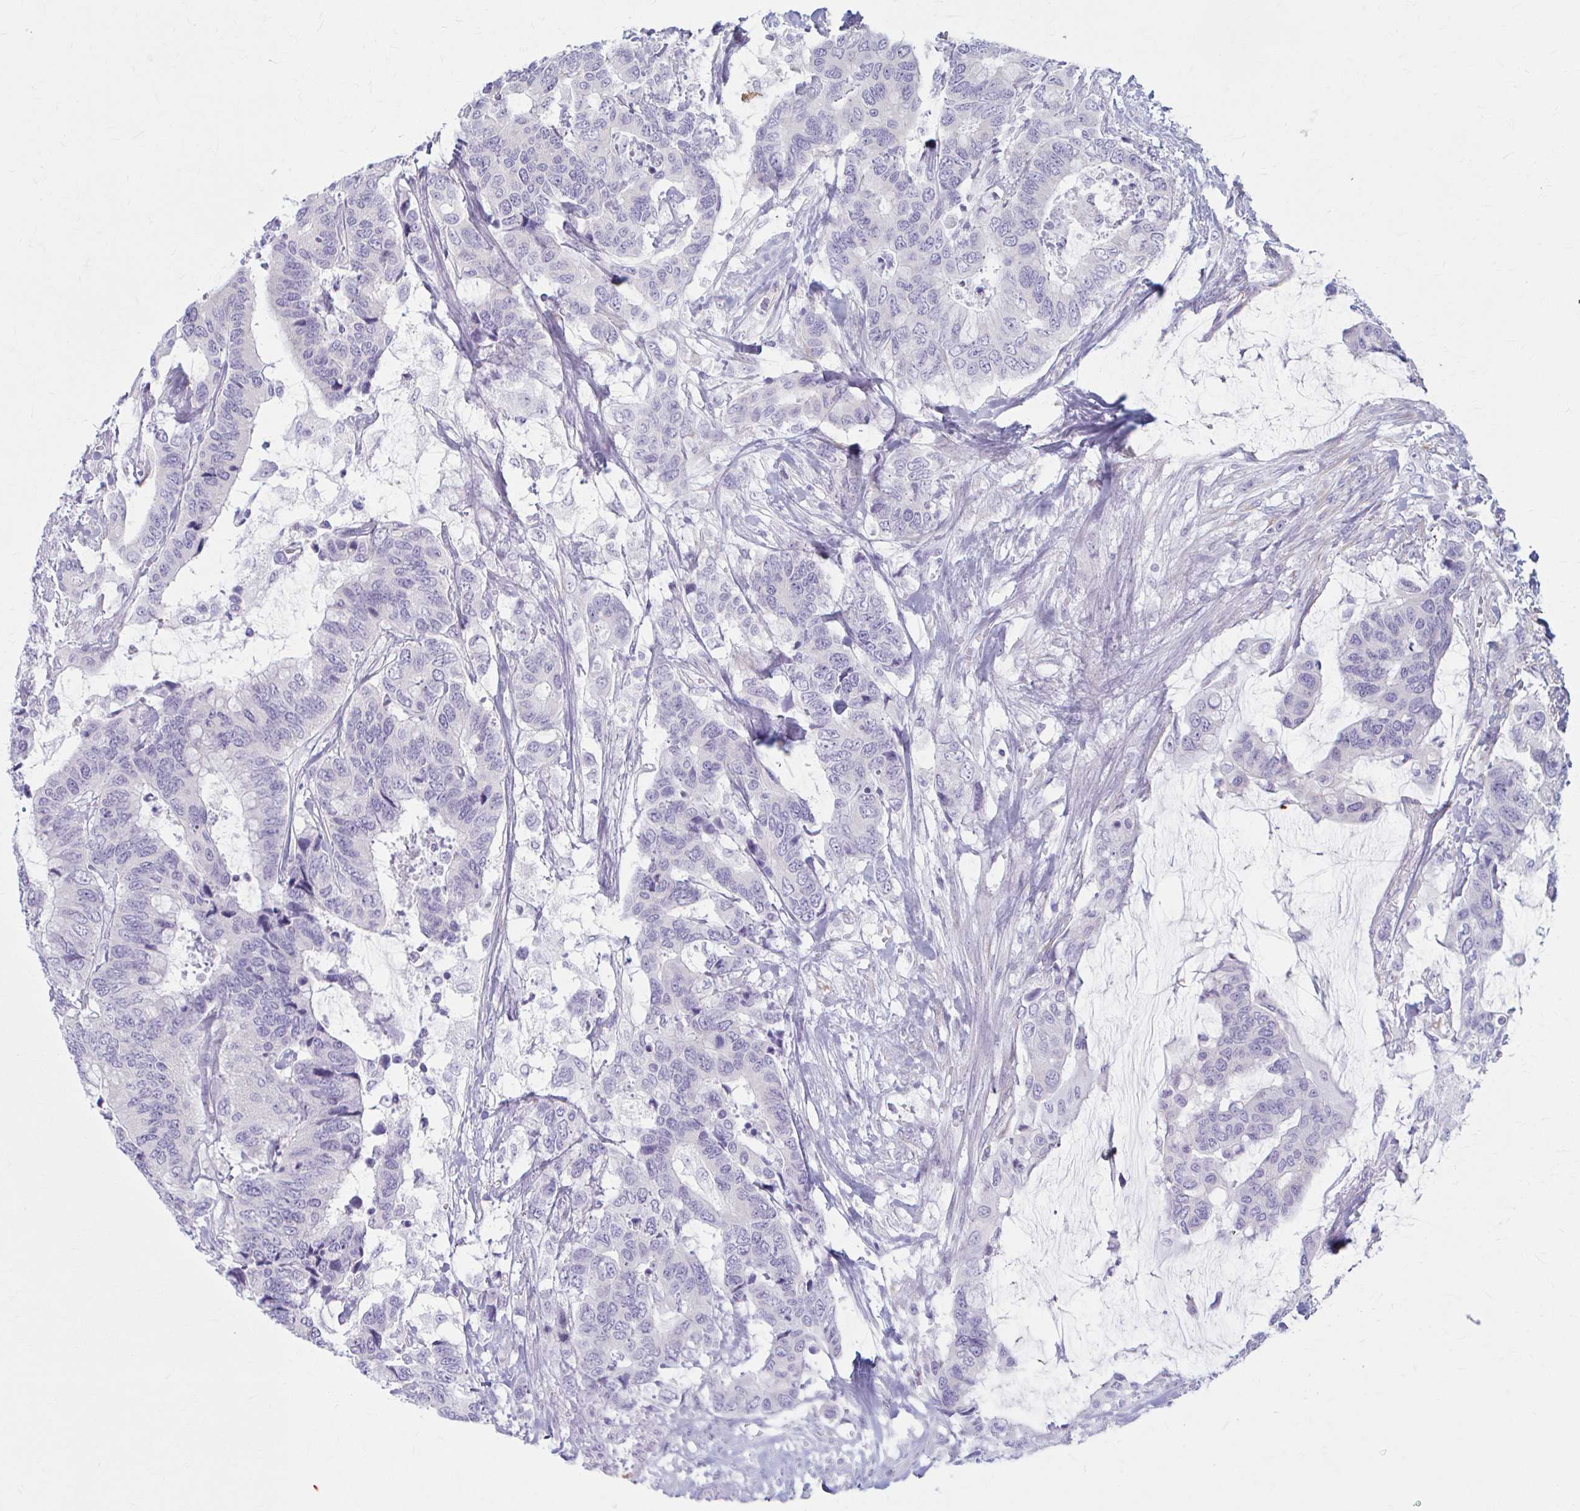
{"staining": {"intensity": "negative", "quantity": "none", "location": "none"}, "tissue": "colorectal cancer", "cell_type": "Tumor cells", "image_type": "cancer", "snomed": [{"axis": "morphology", "description": "Adenocarcinoma, NOS"}, {"axis": "topography", "description": "Rectum"}], "caption": "A micrograph of colorectal cancer (adenocarcinoma) stained for a protein displays no brown staining in tumor cells.", "gene": "PRKRA", "patient": {"sex": "female", "age": 59}}